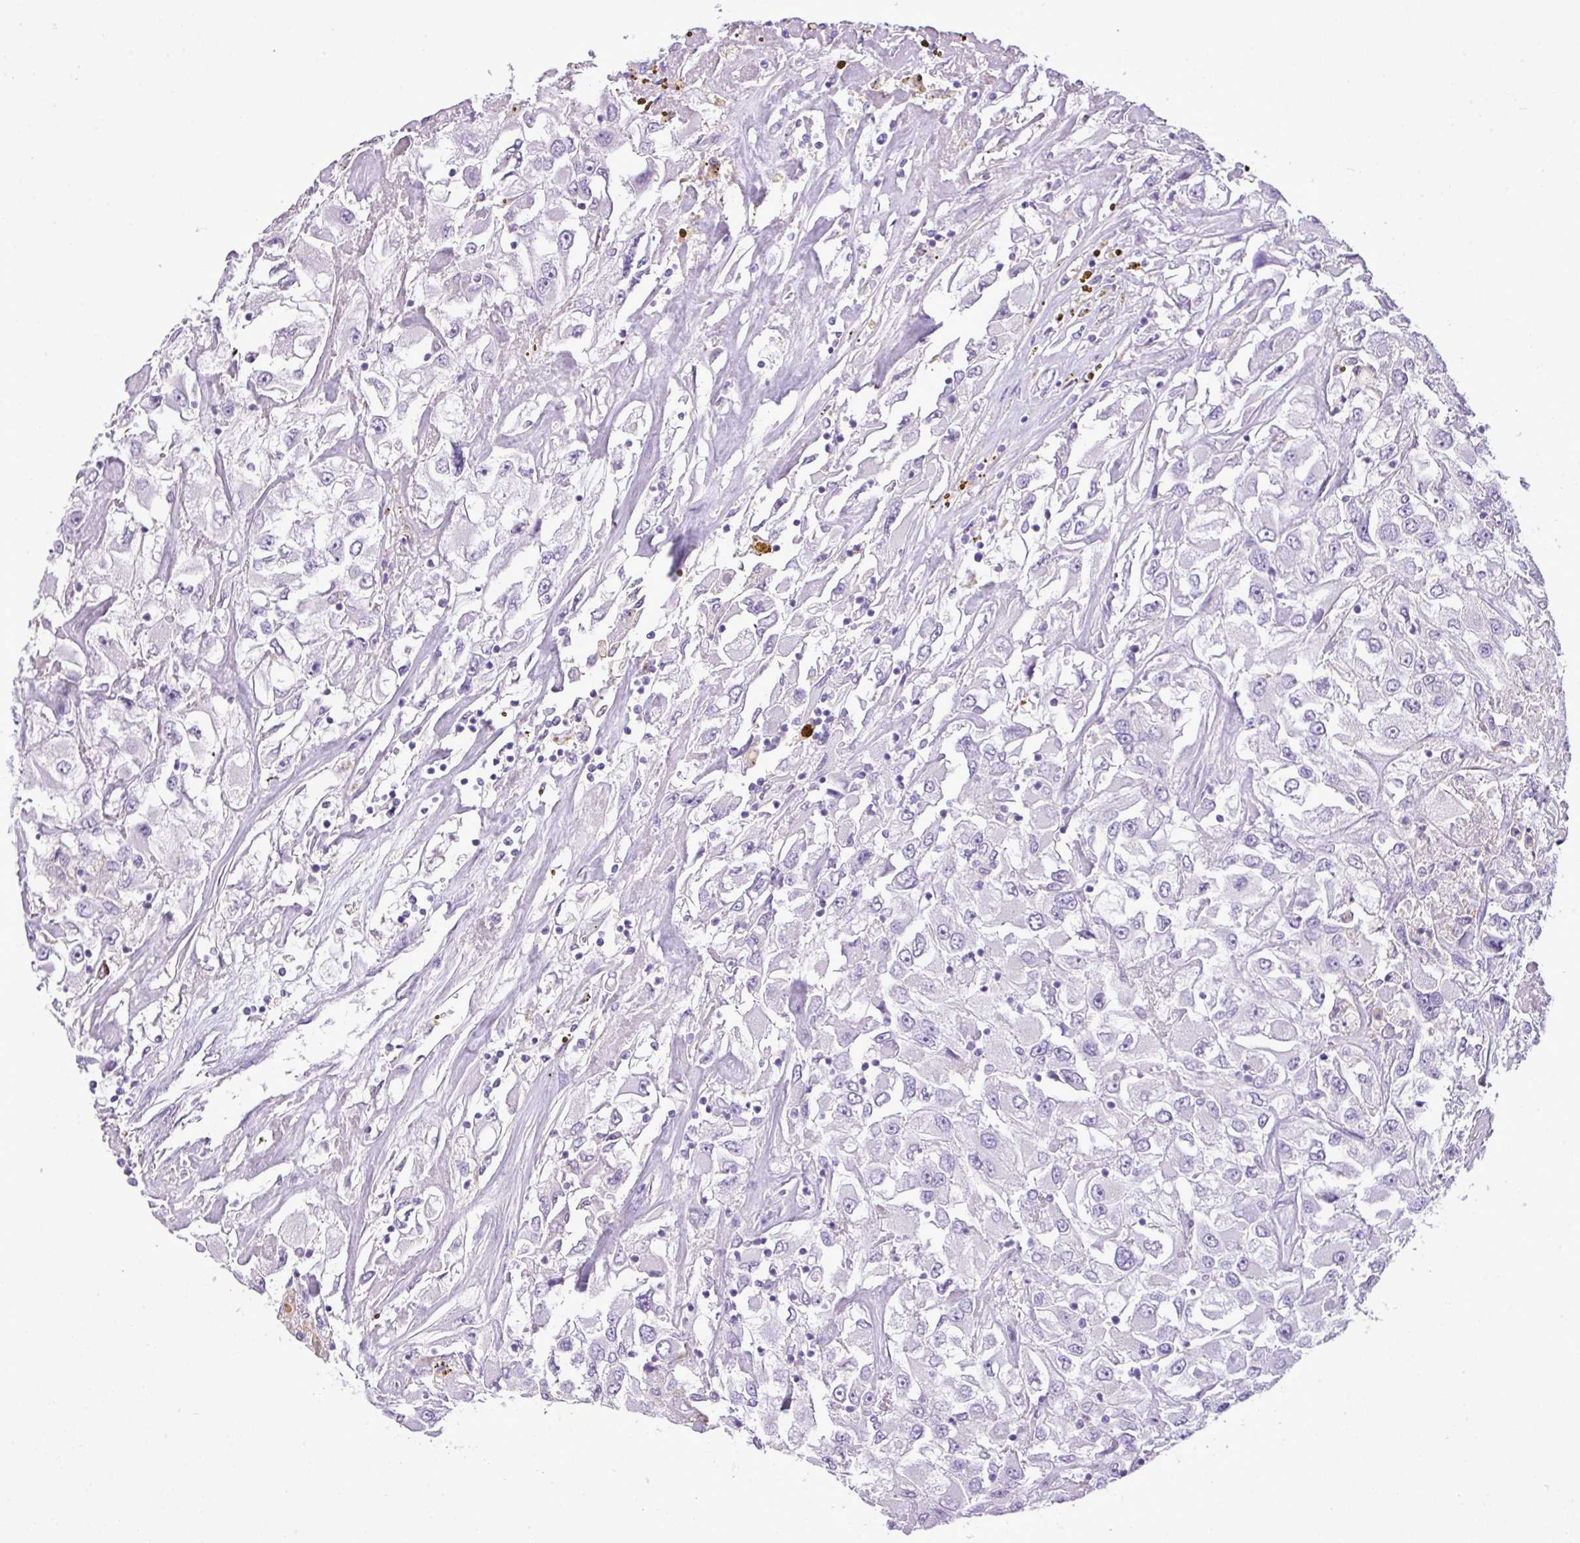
{"staining": {"intensity": "negative", "quantity": "none", "location": "none"}, "tissue": "renal cancer", "cell_type": "Tumor cells", "image_type": "cancer", "snomed": [{"axis": "morphology", "description": "Adenocarcinoma, NOS"}, {"axis": "topography", "description": "Kidney"}], "caption": "Tumor cells show no significant staining in renal adenocarcinoma.", "gene": "RBMXL2", "patient": {"sex": "female", "age": 52}}